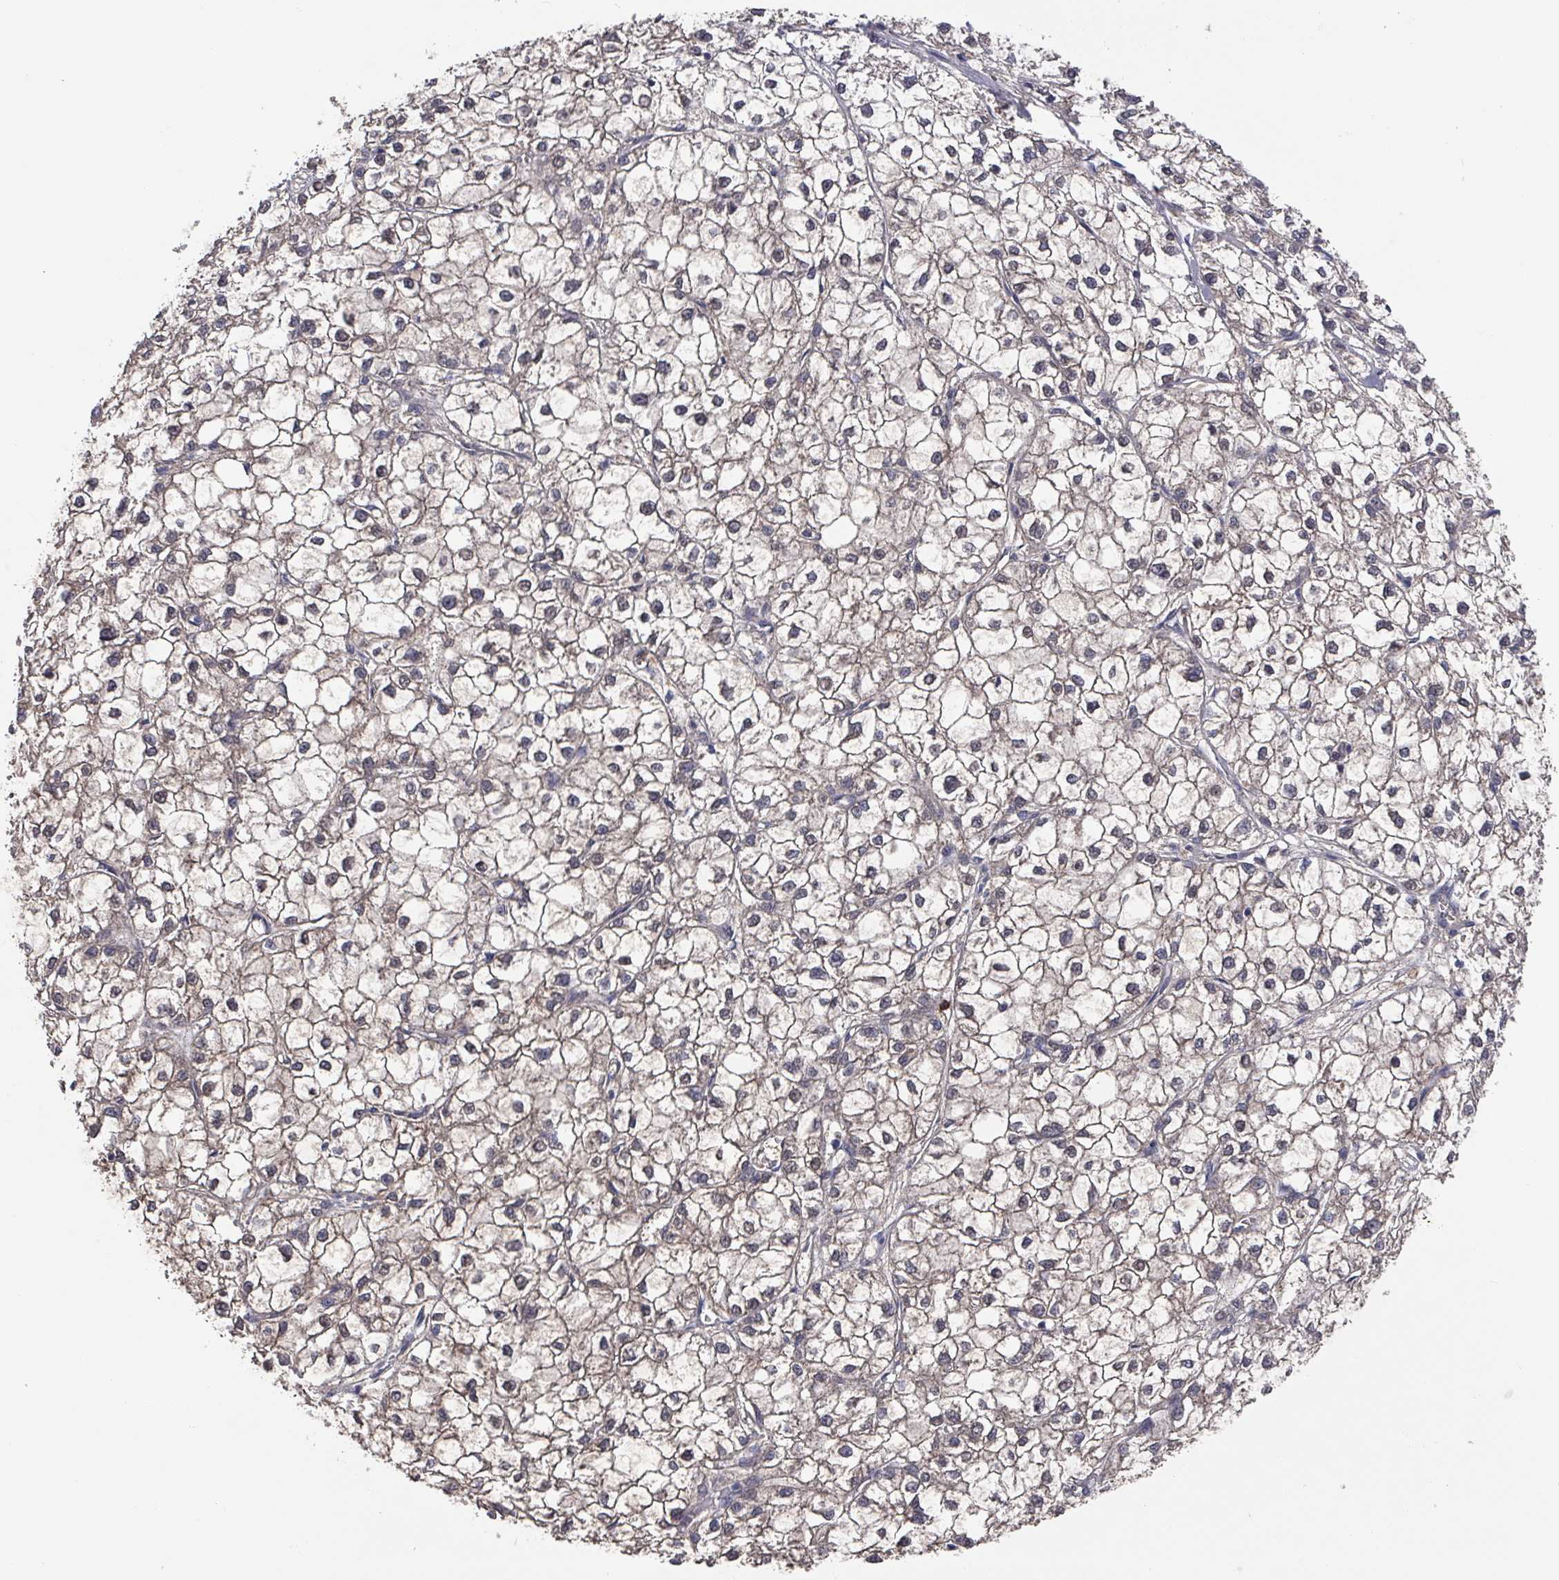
{"staining": {"intensity": "weak", "quantity": "25%-75%", "location": "cytoplasmic/membranous"}, "tissue": "liver cancer", "cell_type": "Tumor cells", "image_type": "cancer", "snomed": [{"axis": "morphology", "description": "Carcinoma, Hepatocellular, NOS"}, {"axis": "topography", "description": "Liver"}], "caption": "A high-resolution photomicrograph shows immunohistochemistry staining of liver cancer, which shows weak cytoplasmic/membranous expression in approximately 25%-75% of tumor cells.", "gene": "PRRX1", "patient": {"sex": "female", "age": 43}}